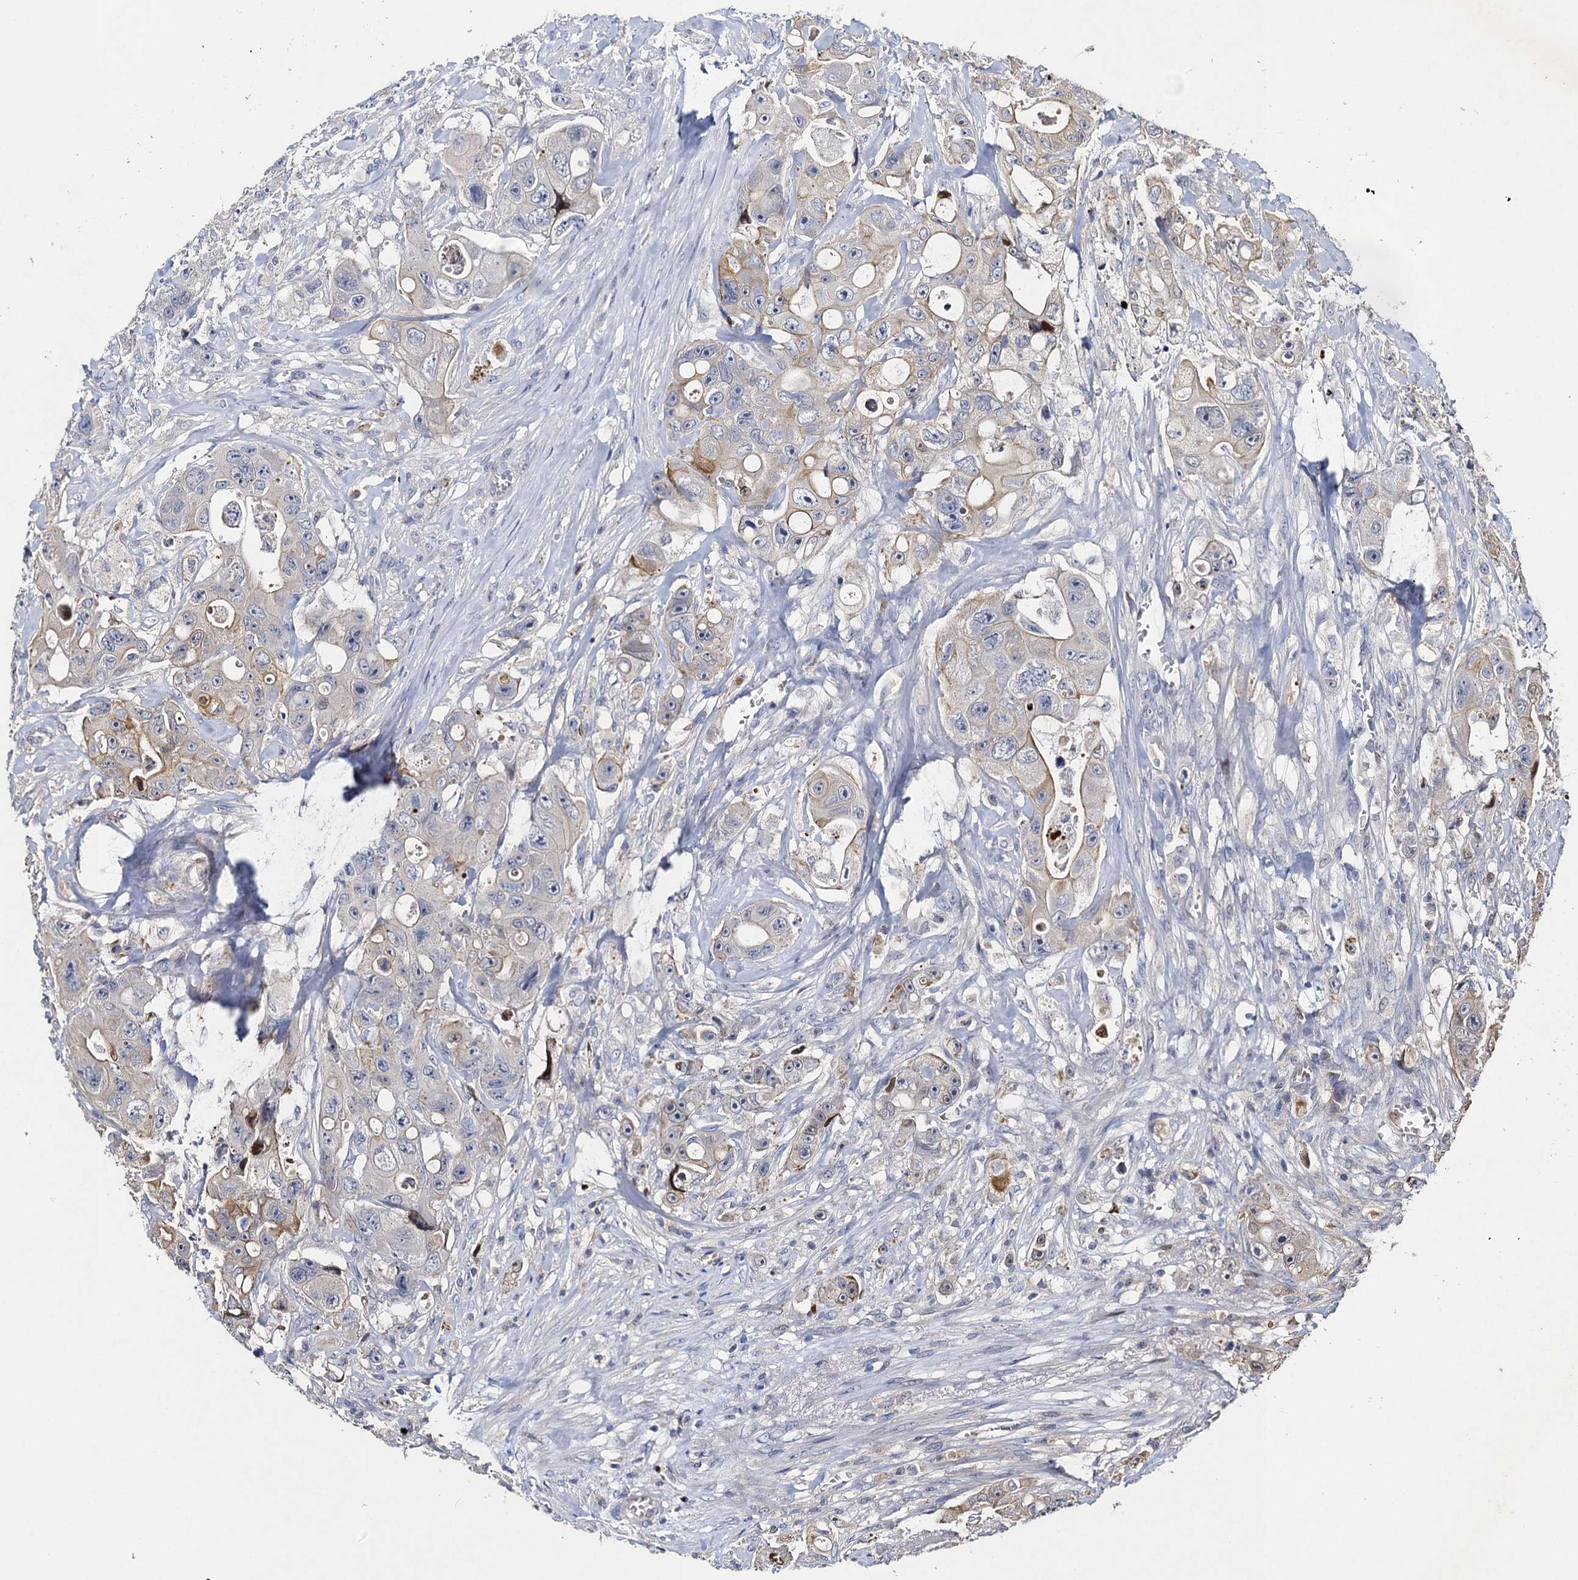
{"staining": {"intensity": "moderate", "quantity": "<25%", "location": "cytoplasmic/membranous"}, "tissue": "colorectal cancer", "cell_type": "Tumor cells", "image_type": "cancer", "snomed": [{"axis": "morphology", "description": "Adenocarcinoma, NOS"}, {"axis": "topography", "description": "Colon"}], "caption": "Adenocarcinoma (colorectal) stained with DAB immunohistochemistry (IHC) reveals low levels of moderate cytoplasmic/membranous positivity in about <25% of tumor cells.", "gene": "SLC11A2", "patient": {"sex": "female", "age": 46}}